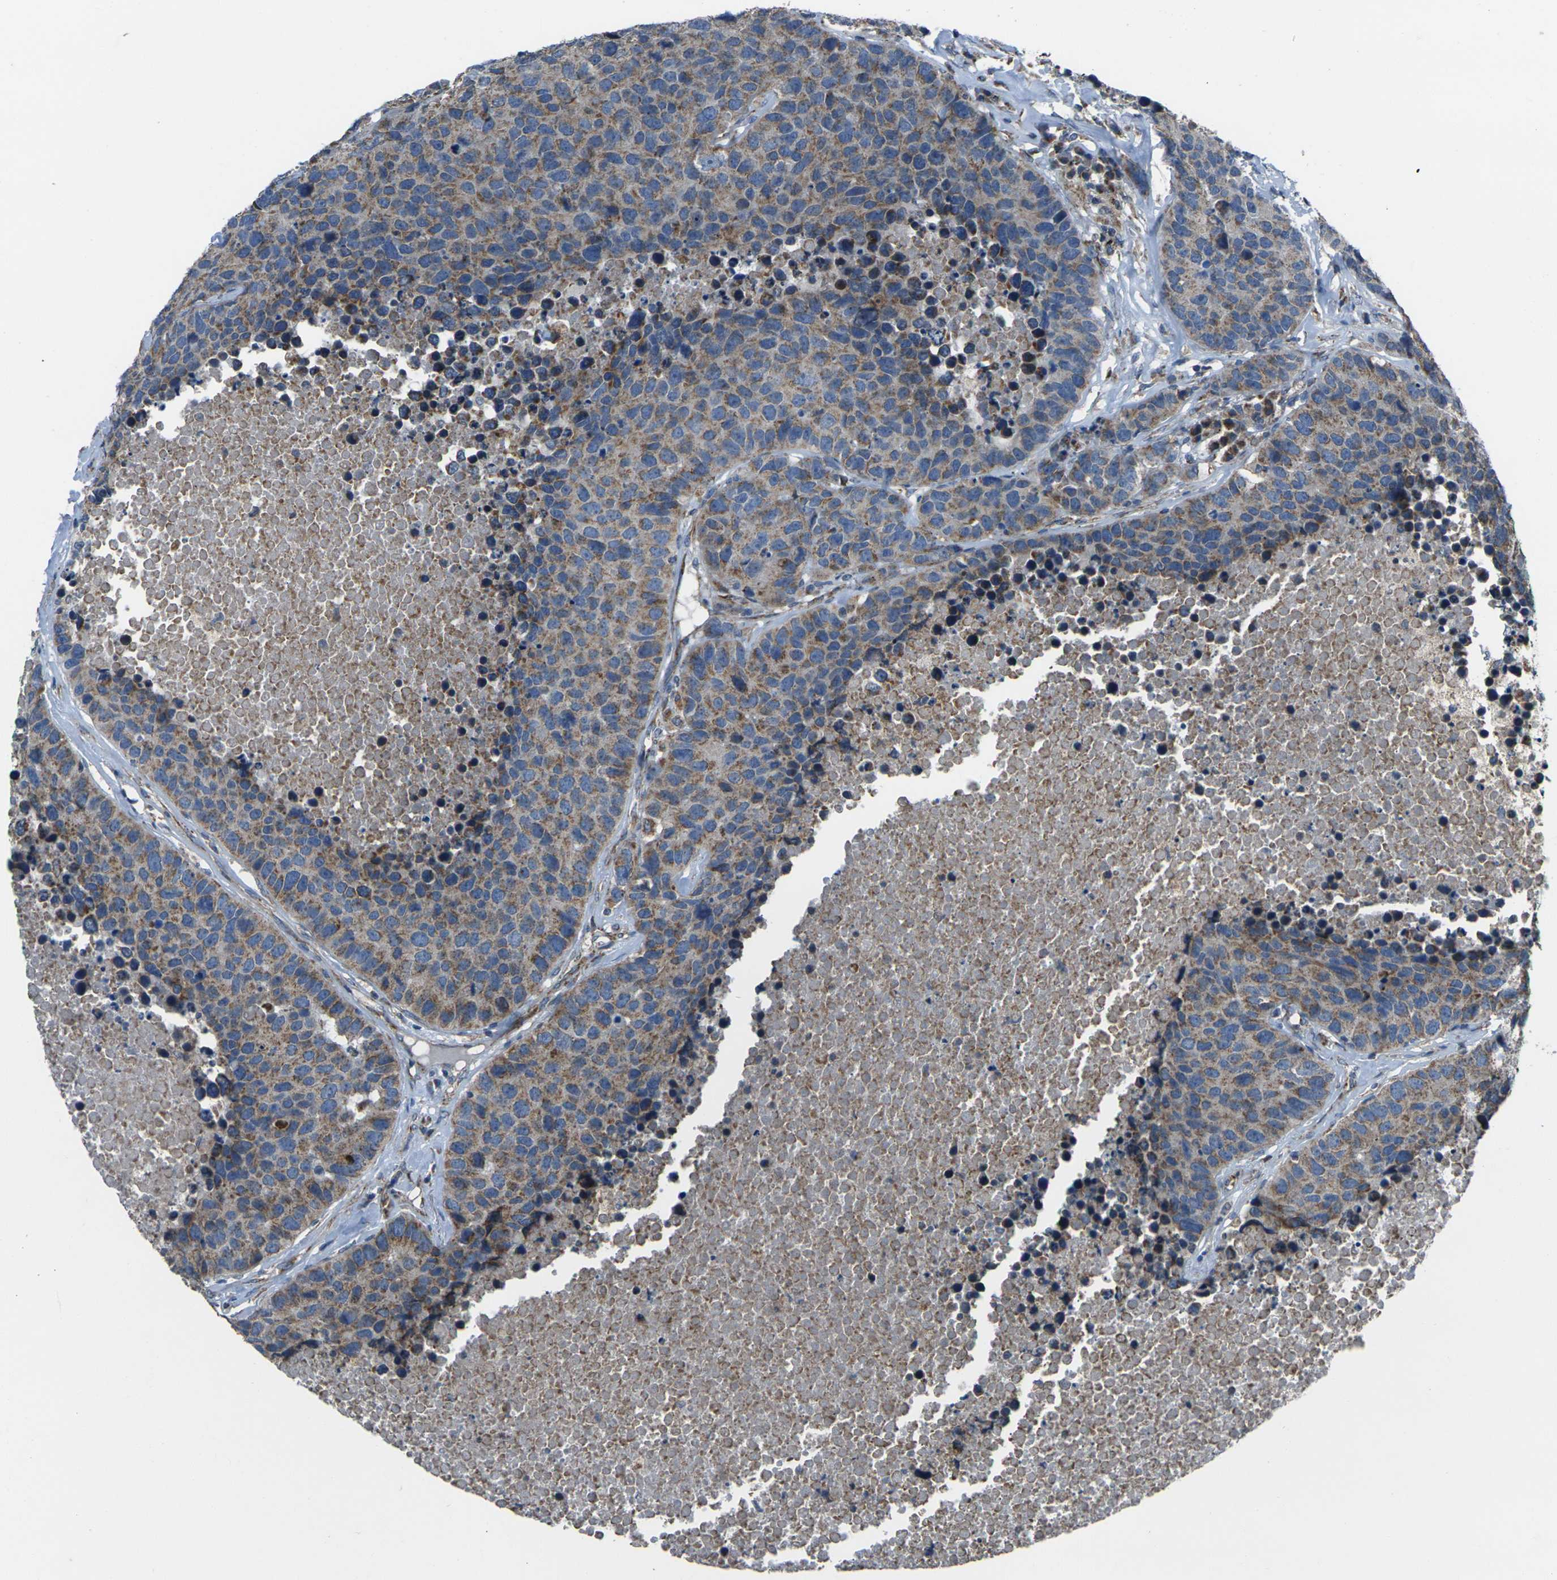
{"staining": {"intensity": "moderate", "quantity": "<25%", "location": "cytoplasmic/membranous"}, "tissue": "carcinoid", "cell_type": "Tumor cells", "image_type": "cancer", "snomed": [{"axis": "morphology", "description": "Carcinoid, malignant, NOS"}, {"axis": "topography", "description": "Lung"}], "caption": "High-power microscopy captured an immunohistochemistry (IHC) image of malignant carcinoid, revealing moderate cytoplasmic/membranous expression in approximately <25% of tumor cells.", "gene": "TMEM120B", "patient": {"sex": "male", "age": 60}}